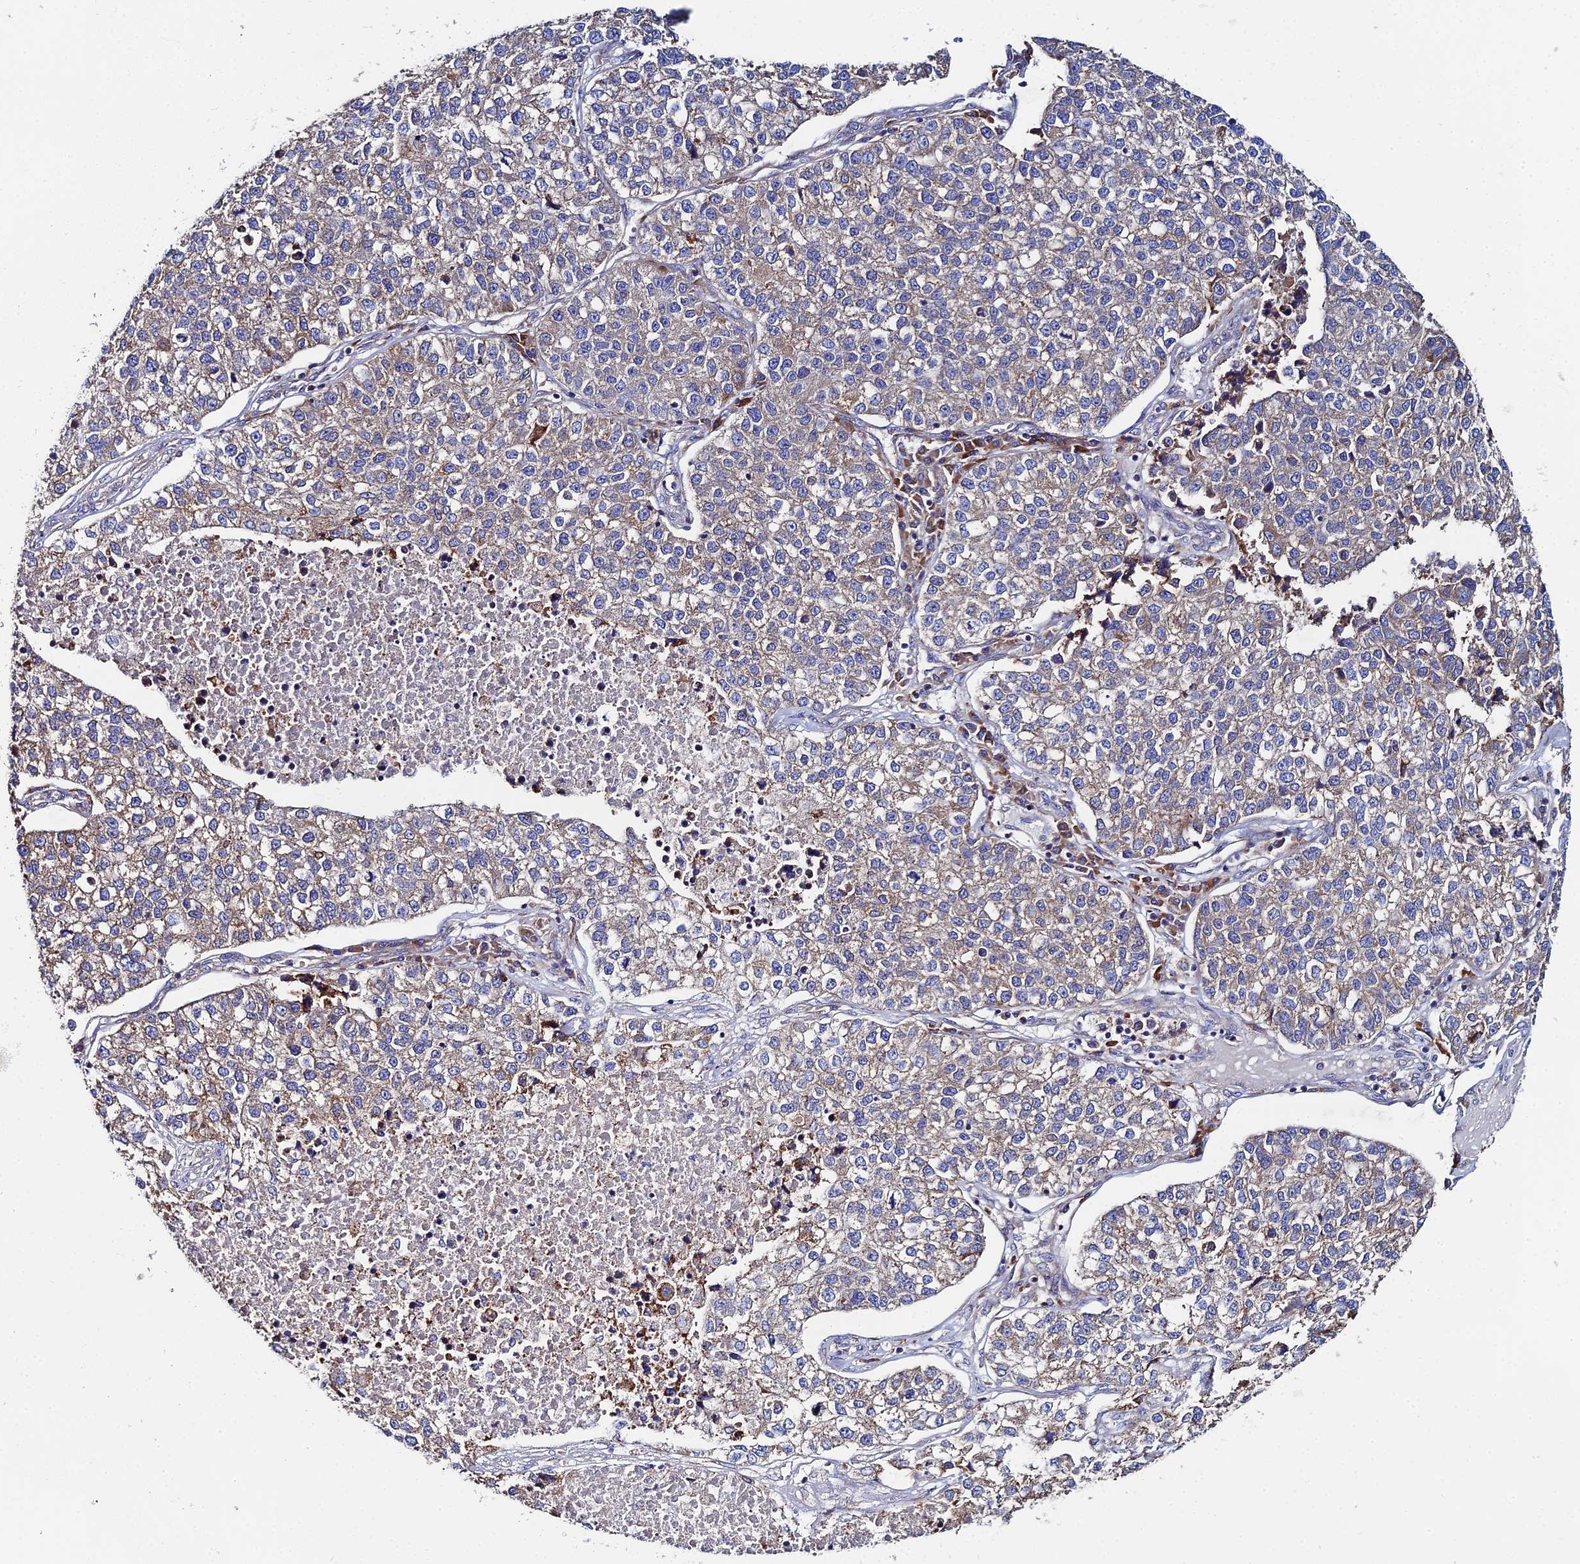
{"staining": {"intensity": "weak", "quantity": "25%-75%", "location": "cytoplasmic/membranous"}, "tissue": "lung cancer", "cell_type": "Tumor cells", "image_type": "cancer", "snomed": [{"axis": "morphology", "description": "Adenocarcinoma, NOS"}, {"axis": "topography", "description": "Lung"}], "caption": "High-power microscopy captured an immunohistochemistry (IHC) image of lung cancer (adenocarcinoma), revealing weak cytoplasmic/membranous expression in about 25%-75% of tumor cells.", "gene": "CLCN3", "patient": {"sex": "male", "age": 49}}